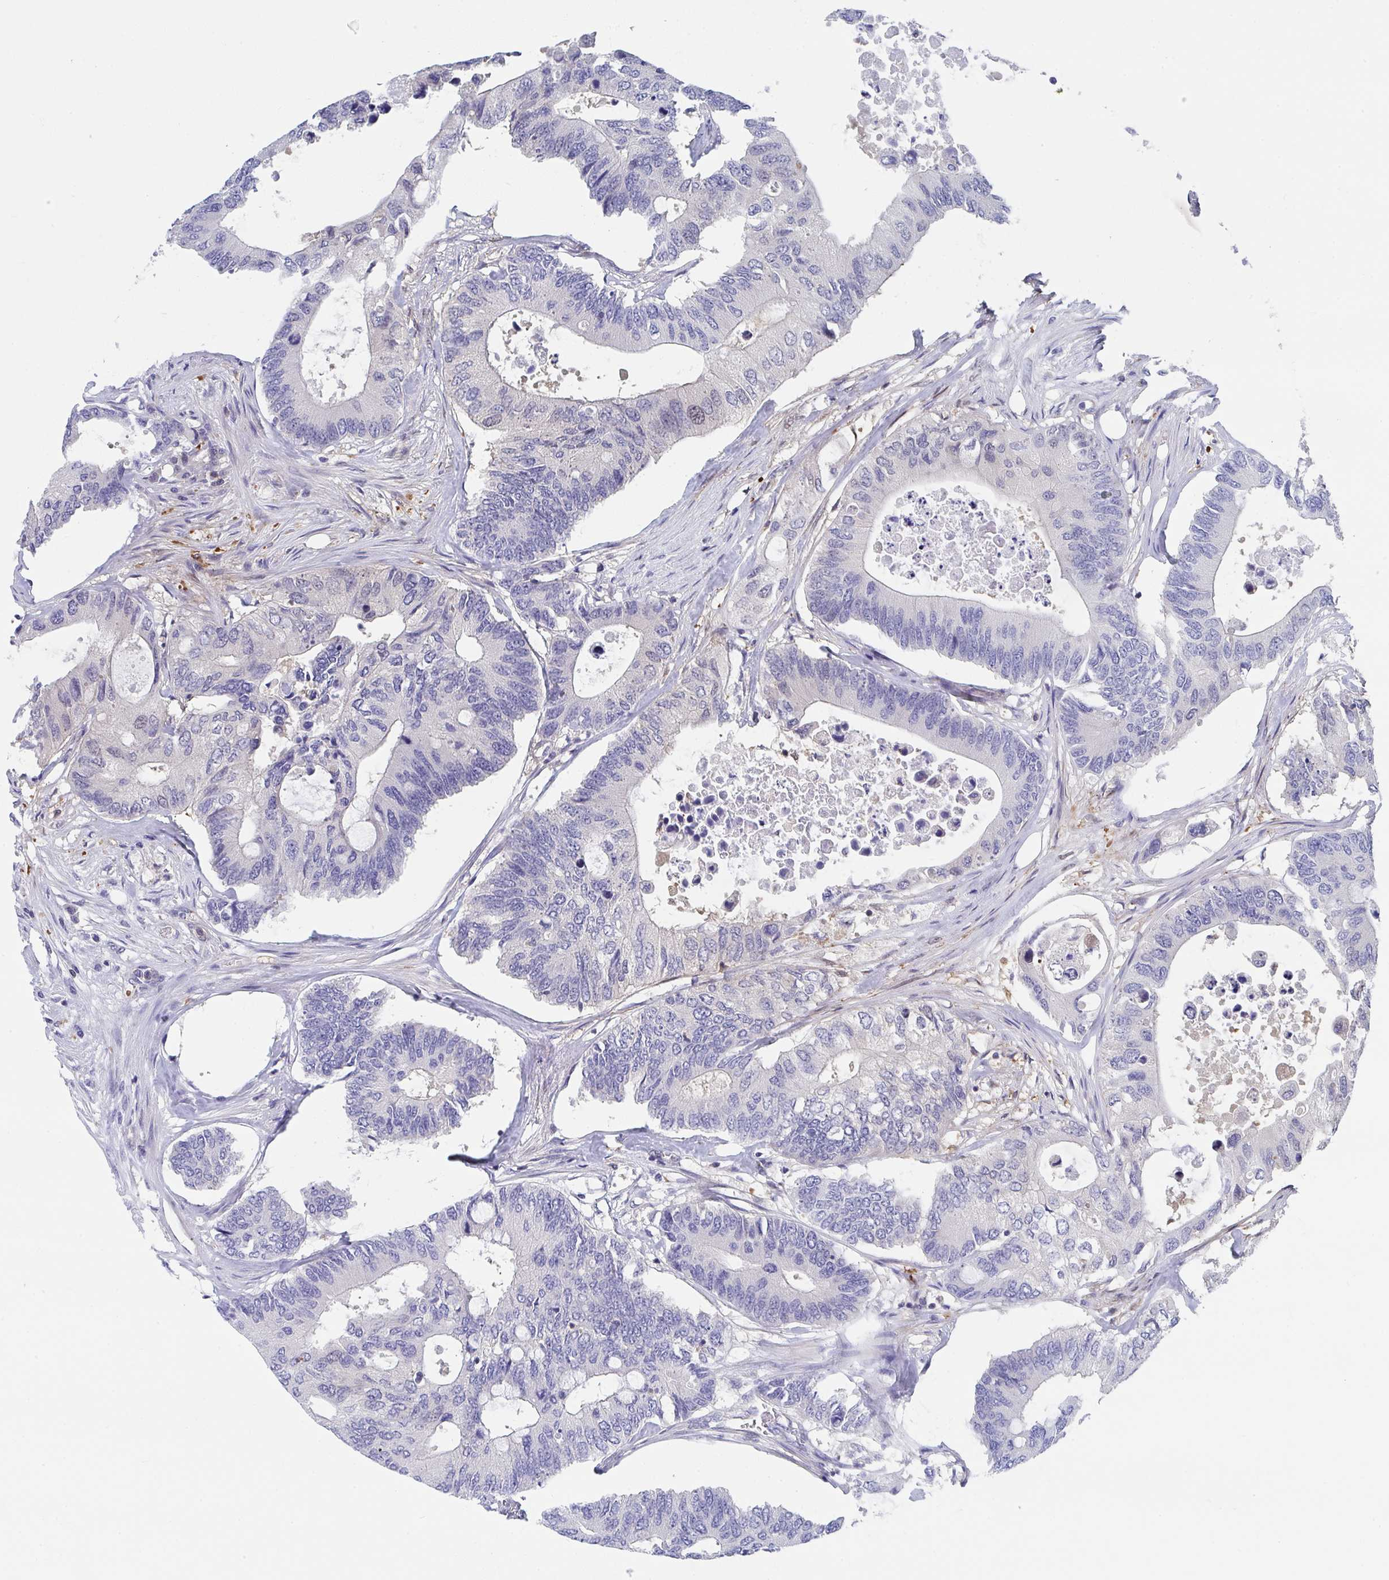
{"staining": {"intensity": "negative", "quantity": "none", "location": "none"}, "tissue": "colorectal cancer", "cell_type": "Tumor cells", "image_type": "cancer", "snomed": [{"axis": "morphology", "description": "Adenocarcinoma, NOS"}, {"axis": "topography", "description": "Colon"}], "caption": "Adenocarcinoma (colorectal) stained for a protein using IHC displays no expression tumor cells.", "gene": "P2RX3", "patient": {"sex": "male", "age": 71}}